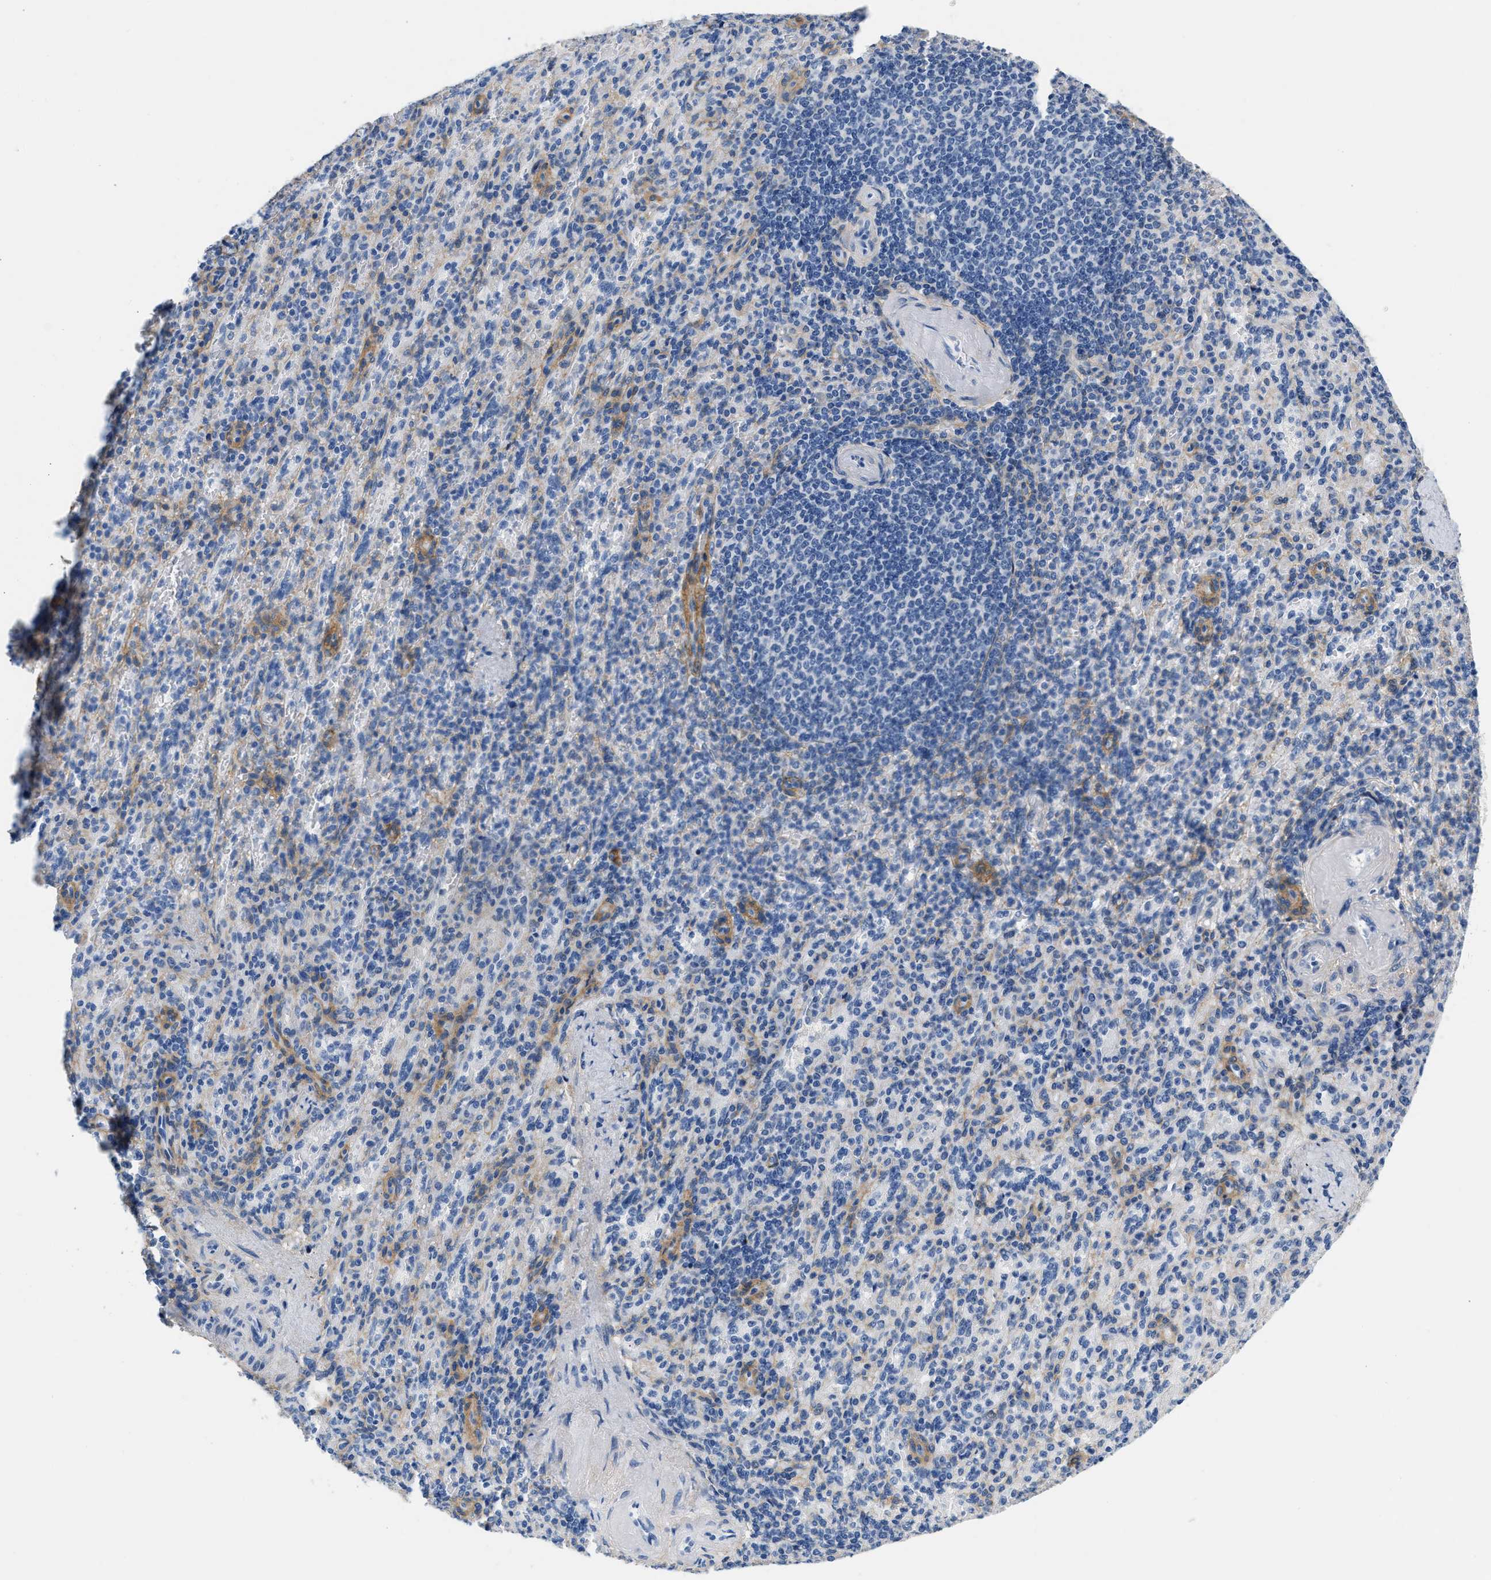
{"staining": {"intensity": "negative", "quantity": "none", "location": "none"}, "tissue": "spleen", "cell_type": "Cells in red pulp", "image_type": "normal", "snomed": [{"axis": "morphology", "description": "Normal tissue, NOS"}, {"axis": "topography", "description": "Spleen"}], "caption": "The immunohistochemistry micrograph has no significant positivity in cells in red pulp of spleen.", "gene": "PDGFRB", "patient": {"sex": "female", "age": 74}}